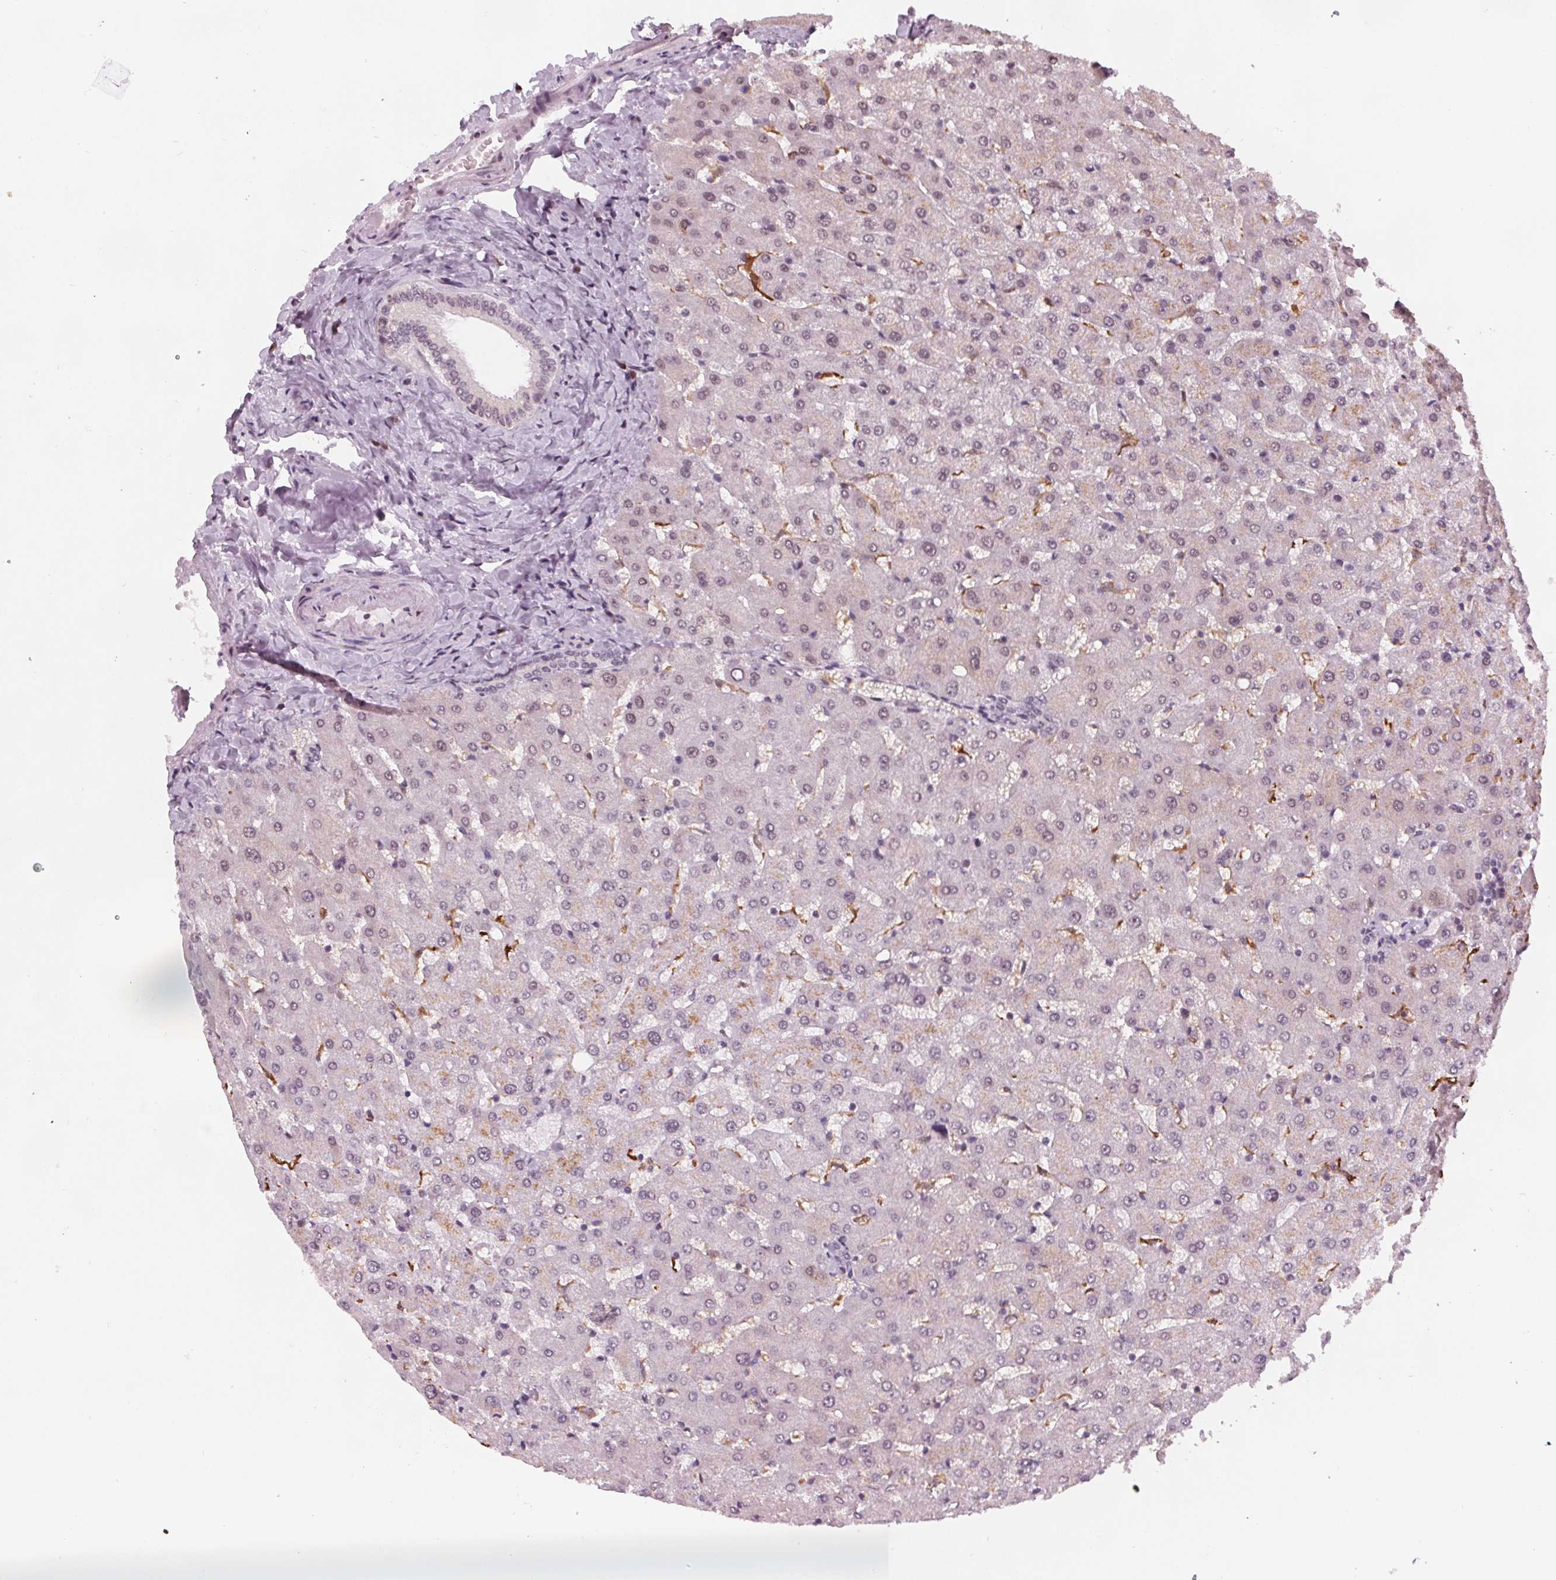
{"staining": {"intensity": "negative", "quantity": "none", "location": "none"}, "tissue": "liver", "cell_type": "Cholangiocytes", "image_type": "normal", "snomed": [{"axis": "morphology", "description": "Normal tissue, NOS"}, {"axis": "topography", "description": "Liver"}], "caption": "Immunohistochemistry histopathology image of benign liver stained for a protein (brown), which reveals no positivity in cholangiocytes.", "gene": "DPM2", "patient": {"sex": "female", "age": 50}}